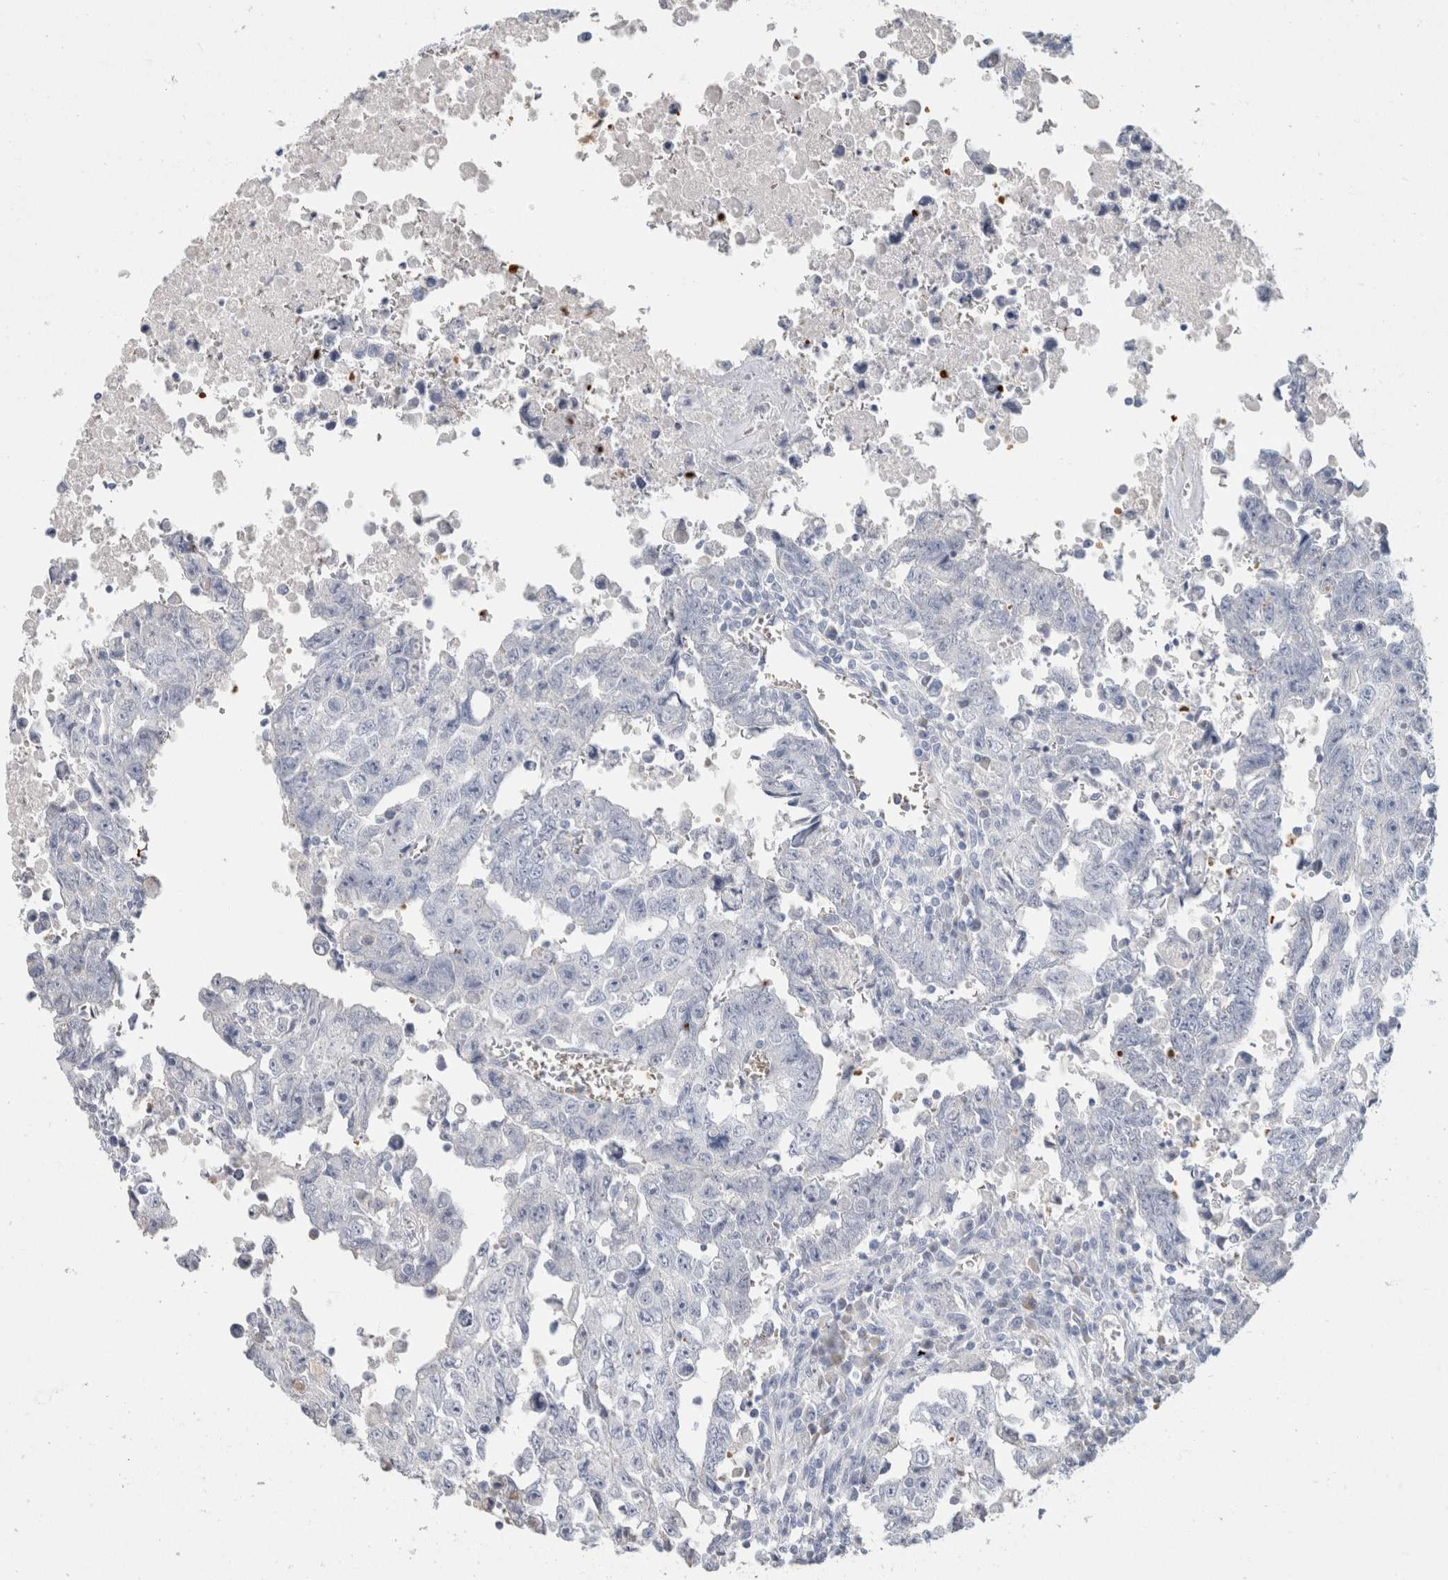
{"staining": {"intensity": "negative", "quantity": "none", "location": "none"}, "tissue": "testis cancer", "cell_type": "Tumor cells", "image_type": "cancer", "snomed": [{"axis": "morphology", "description": "Carcinoma, Embryonal, NOS"}, {"axis": "topography", "description": "Testis"}], "caption": "A micrograph of testis embryonal carcinoma stained for a protein exhibits no brown staining in tumor cells.", "gene": "CA1", "patient": {"sex": "male", "age": 28}}